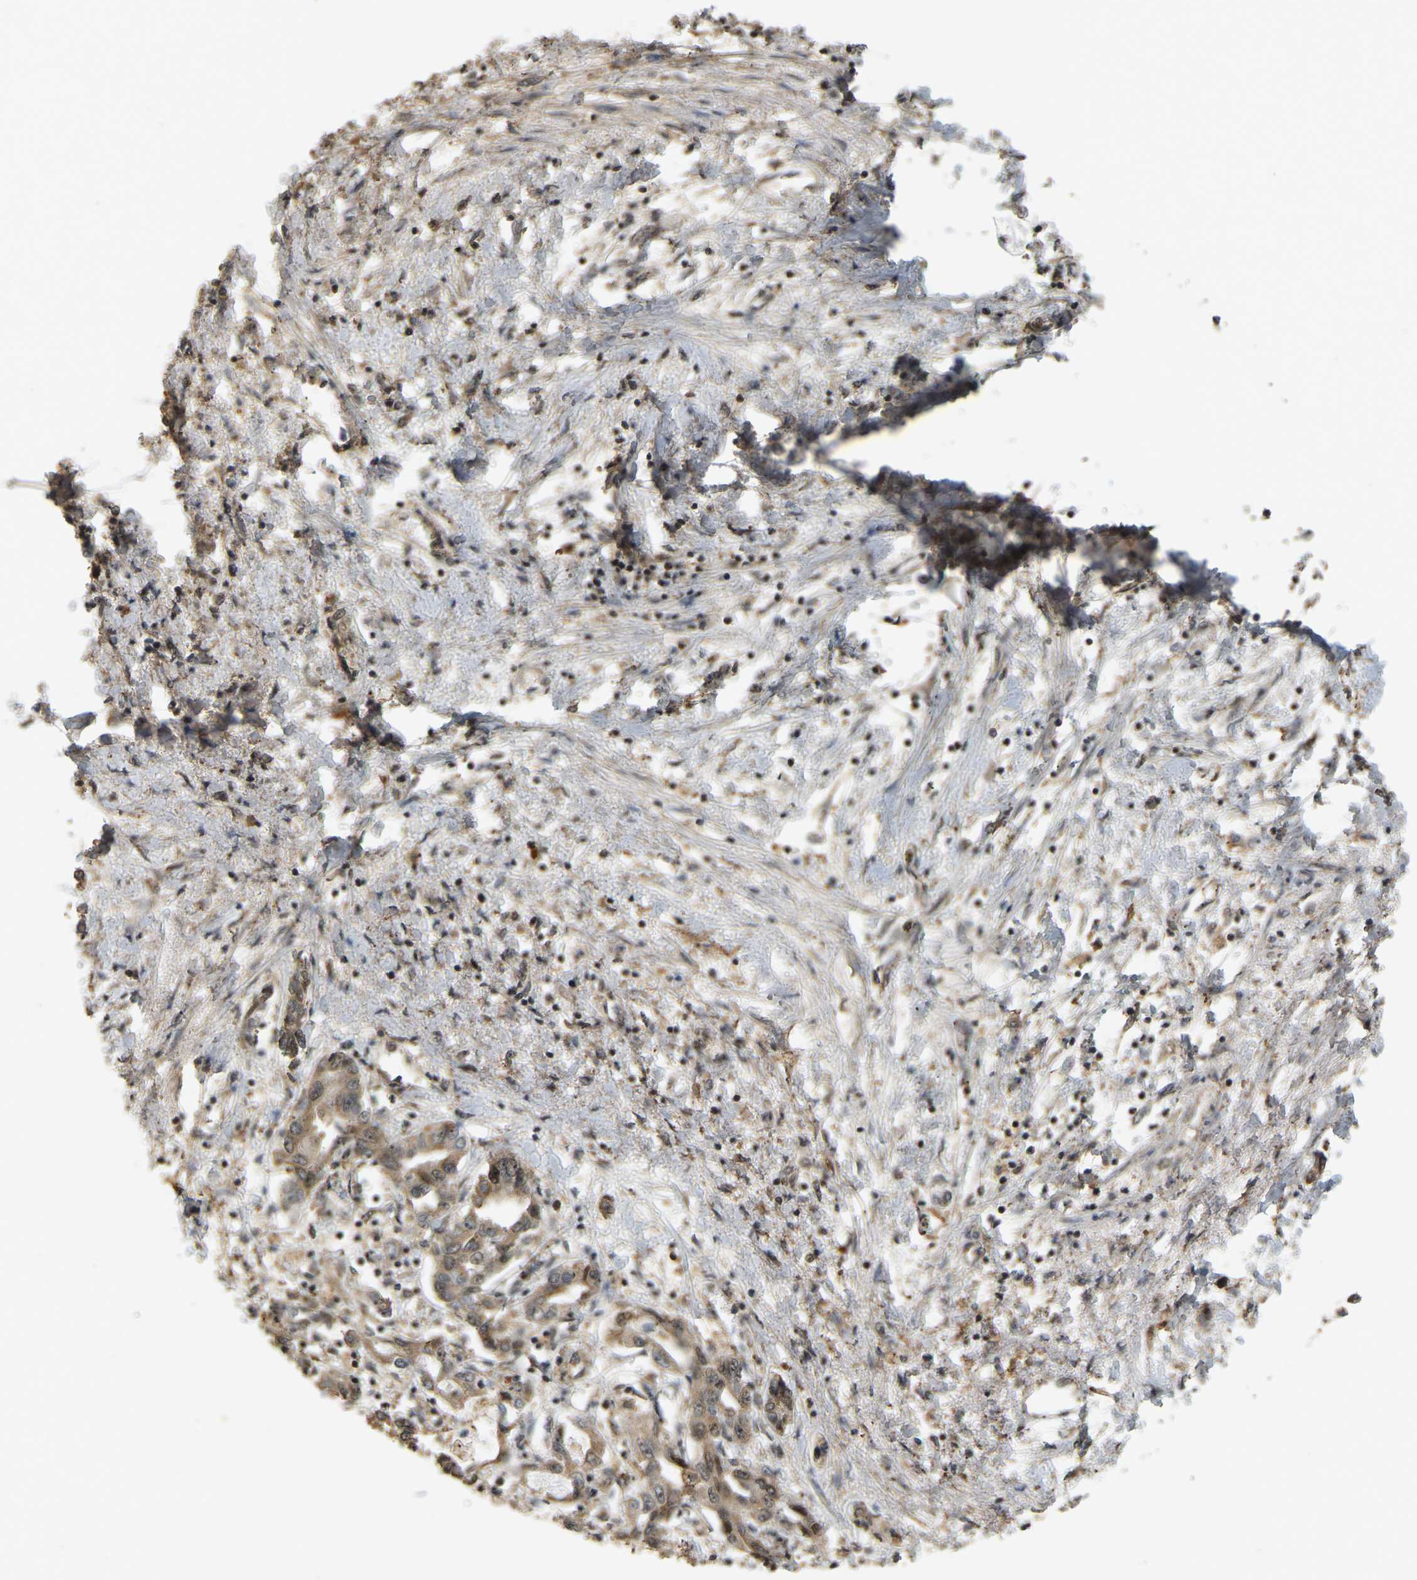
{"staining": {"intensity": "moderate", "quantity": ">75%", "location": "cytoplasmic/membranous,nuclear"}, "tissue": "liver cancer", "cell_type": "Tumor cells", "image_type": "cancer", "snomed": [{"axis": "morphology", "description": "Cholangiocarcinoma"}, {"axis": "topography", "description": "Liver"}], "caption": "Immunohistochemical staining of human liver cancer exhibits moderate cytoplasmic/membranous and nuclear protein positivity in approximately >75% of tumor cells.", "gene": "BRF2", "patient": {"sex": "male", "age": 59}}